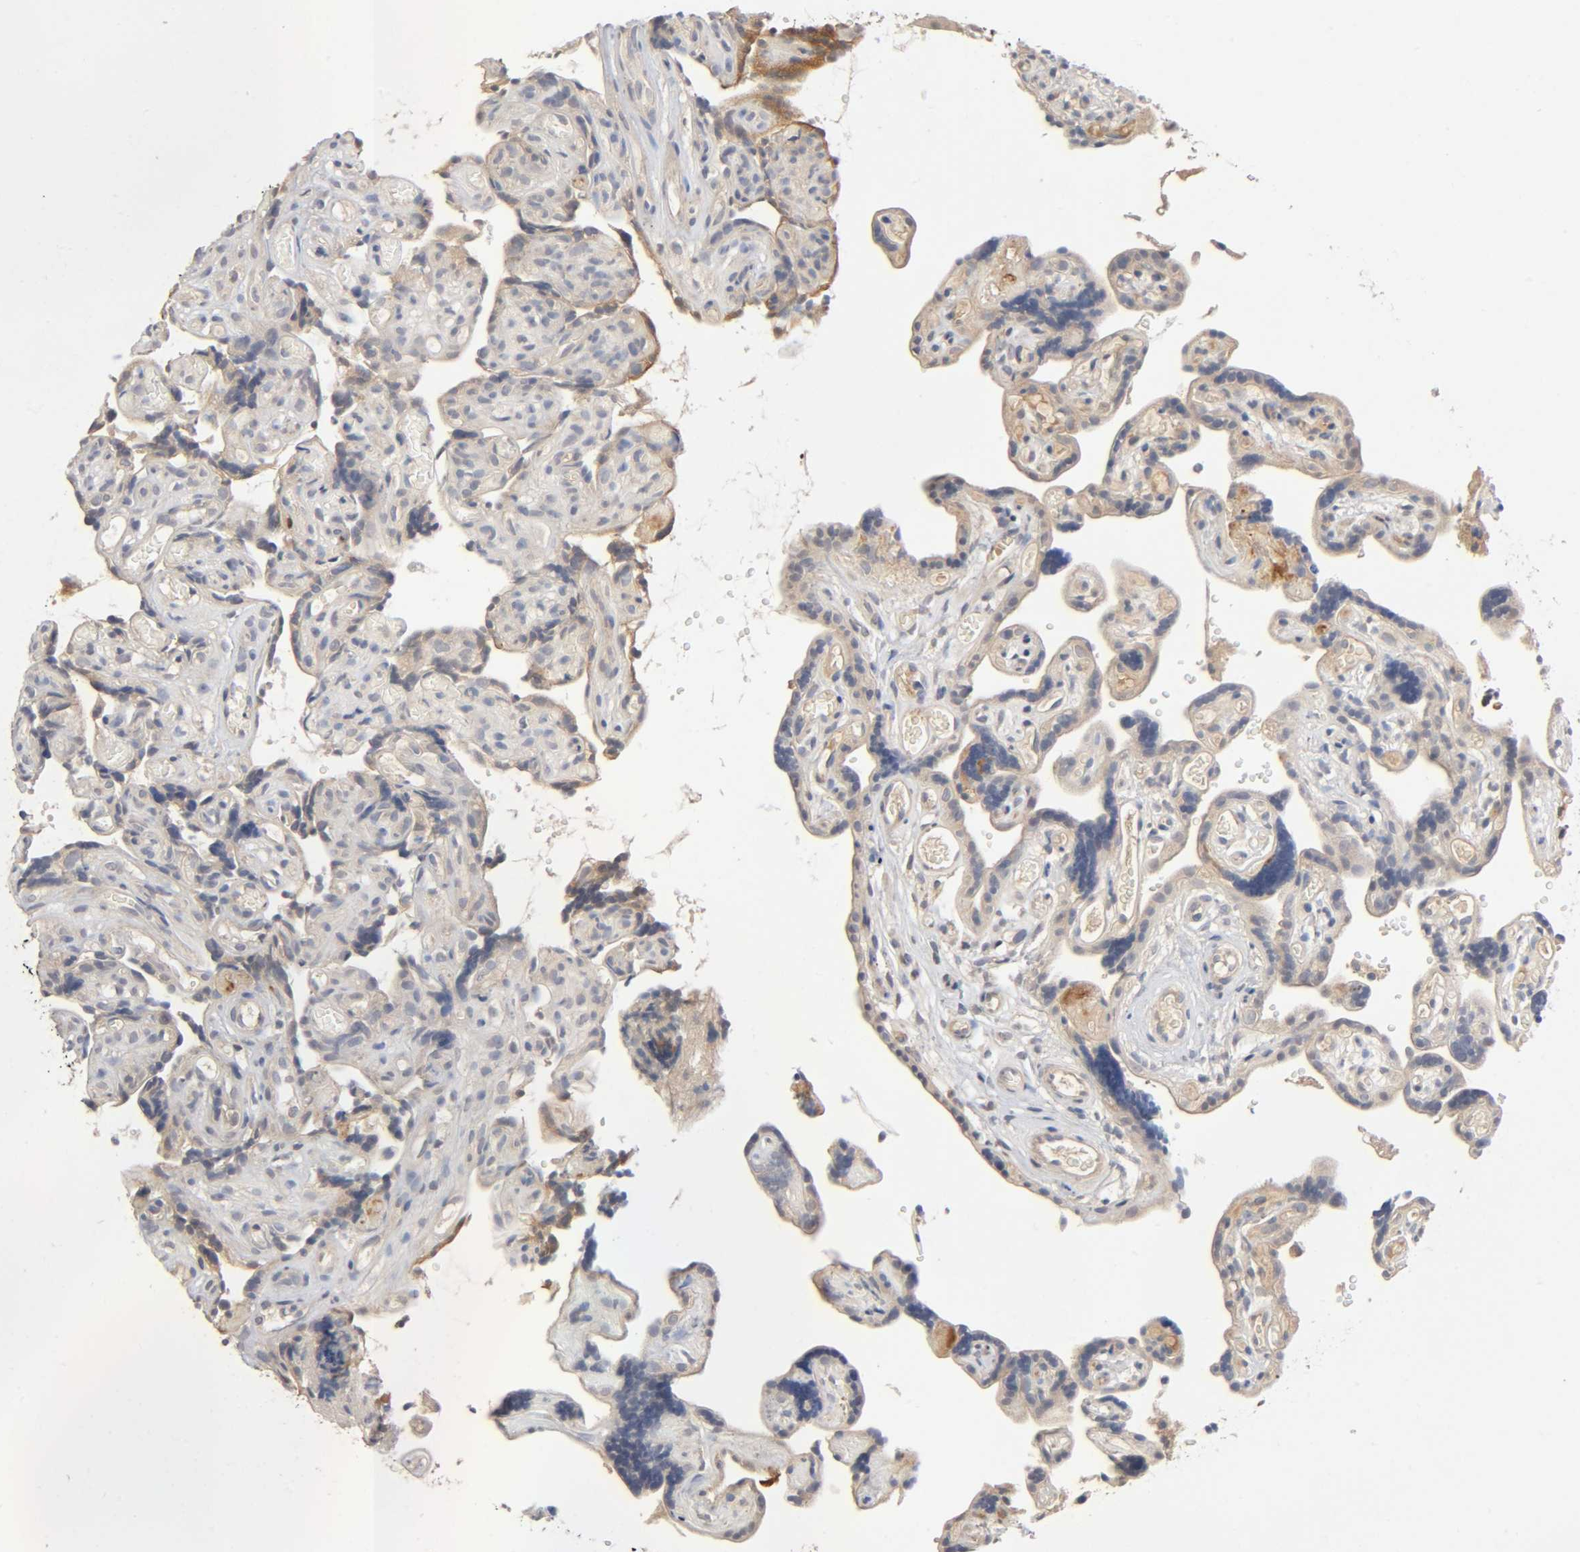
{"staining": {"intensity": "moderate", "quantity": ">75%", "location": "cytoplasmic/membranous"}, "tissue": "placenta", "cell_type": "Decidual cells", "image_type": "normal", "snomed": [{"axis": "morphology", "description": "Normal tissue, NOS"}, {"axis": "topography", "description": "Placenta"}], "caption": "Moderate cytoplasmic/membranous staining is appreciated in about >75% of decidual cells in unremarkable placenta.", "gene": "CPB2", "patient": {"sex": "female", "age": 30}}